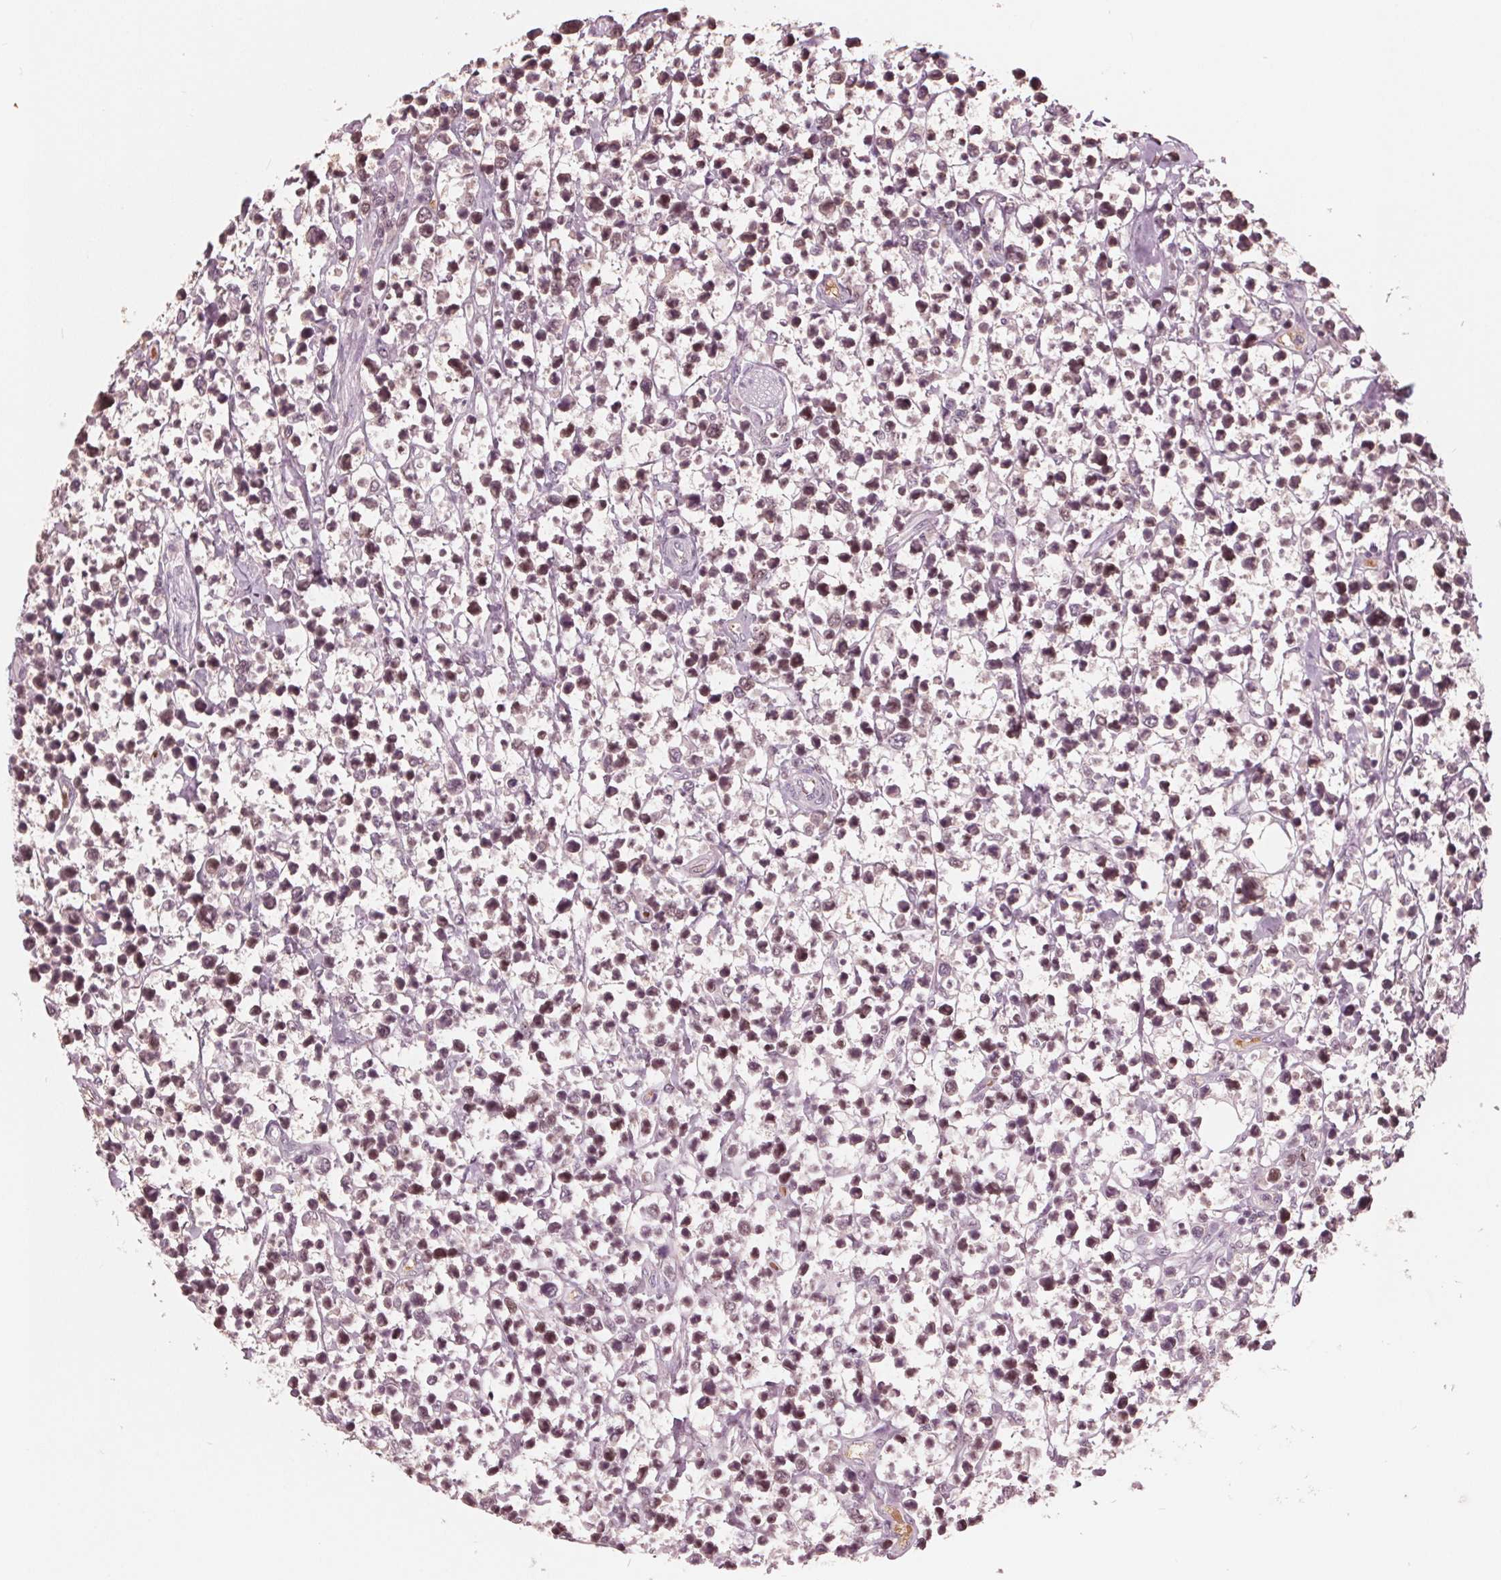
{"staining": {"intensity": "weak", "quantity": "25%-75%", "location": "nuclear"}, "tissue": "lymphoma", "cell_type": "Tumor cells", "image_type": "cancer", "snomed": [{"axis": "morphology", "description": "Malignant lymphoma, non-Hodgkin's type, High grade"}, {"axis": "topography", "description": "Soft tissue"}], "caption": "Weak nuclear positivity is identified in about 25%-75% of tumor cells in malignant lymphoma, non-Hodgkin's type (high-grade).", "gene": "HIRIP3", "patient": {"sex": "female", "age": 56}}